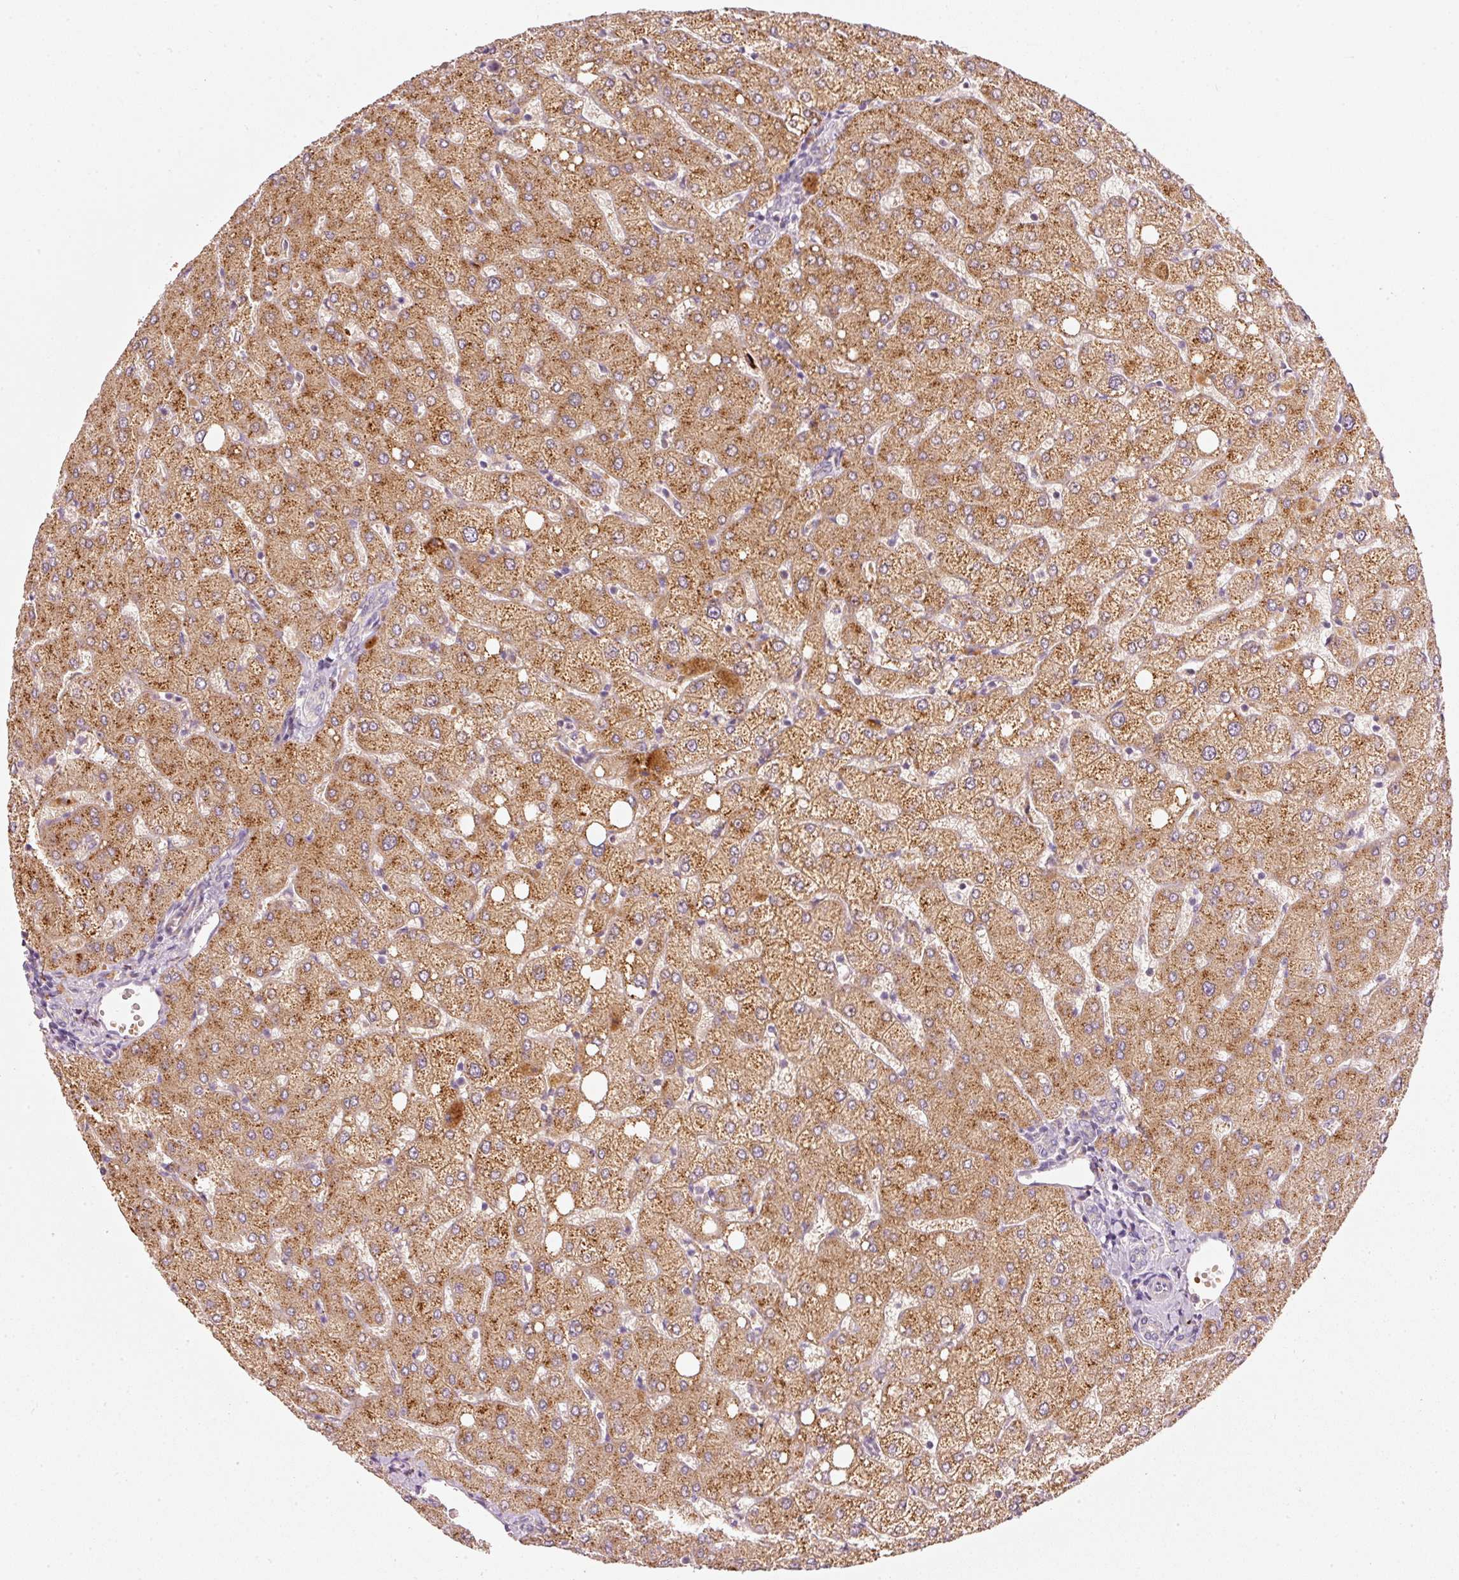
{"staining": {"intensity": "negative", "quantity": "none", "location": "none"}, "tissue": "liver", "cell_type": "Cholangiocytes", "image_type": "normal", "snomed": [{"axis": "morphology", "description": "Normal tissue, NOS"}, {"axis": "topography", "description": "Liver"}], "caption": "Histopathology image shows no significant protein expression in cholangiocytes of benign liver.", "gene": "KLHL21", "patient": {"sex": "female", "age": 54}}